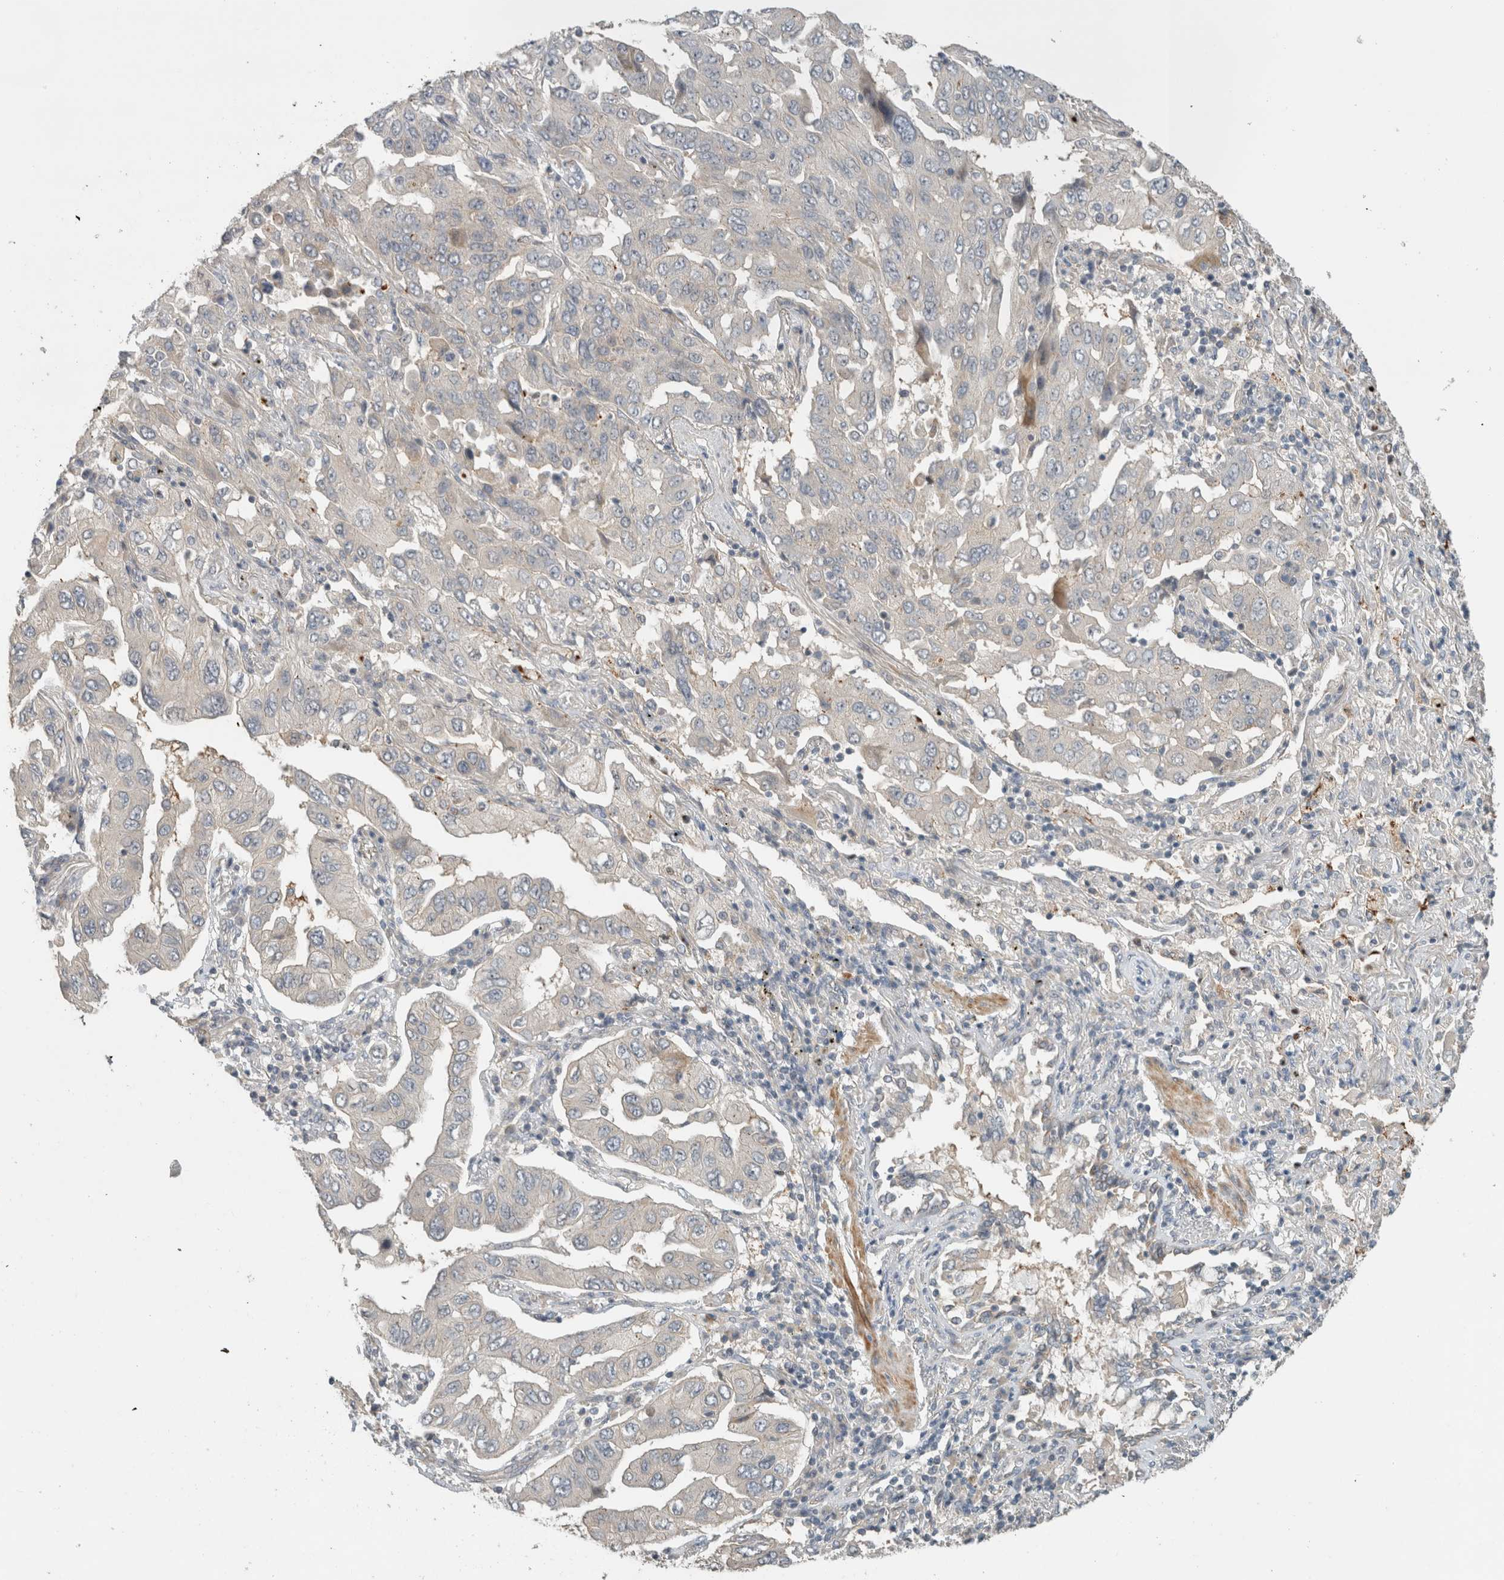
{"staining": {"intensity": "negative", "quantity": "none", "location": "none"}, "tissue": "lung cancer", "cell_type": "Tumor cells", "image_type": "cancer", "snomed": [{"axis": "morphology", "description": "Adenocarcinoma, NOS"}, {"axis": "topography", "description": "Lung"}], "caption": "There is no significant expression in tumor cells of lung cancer. Nuclei are stained in blue.", "gene": "ERCC6L2", "patient": {"sex": "female", "age": 65}}